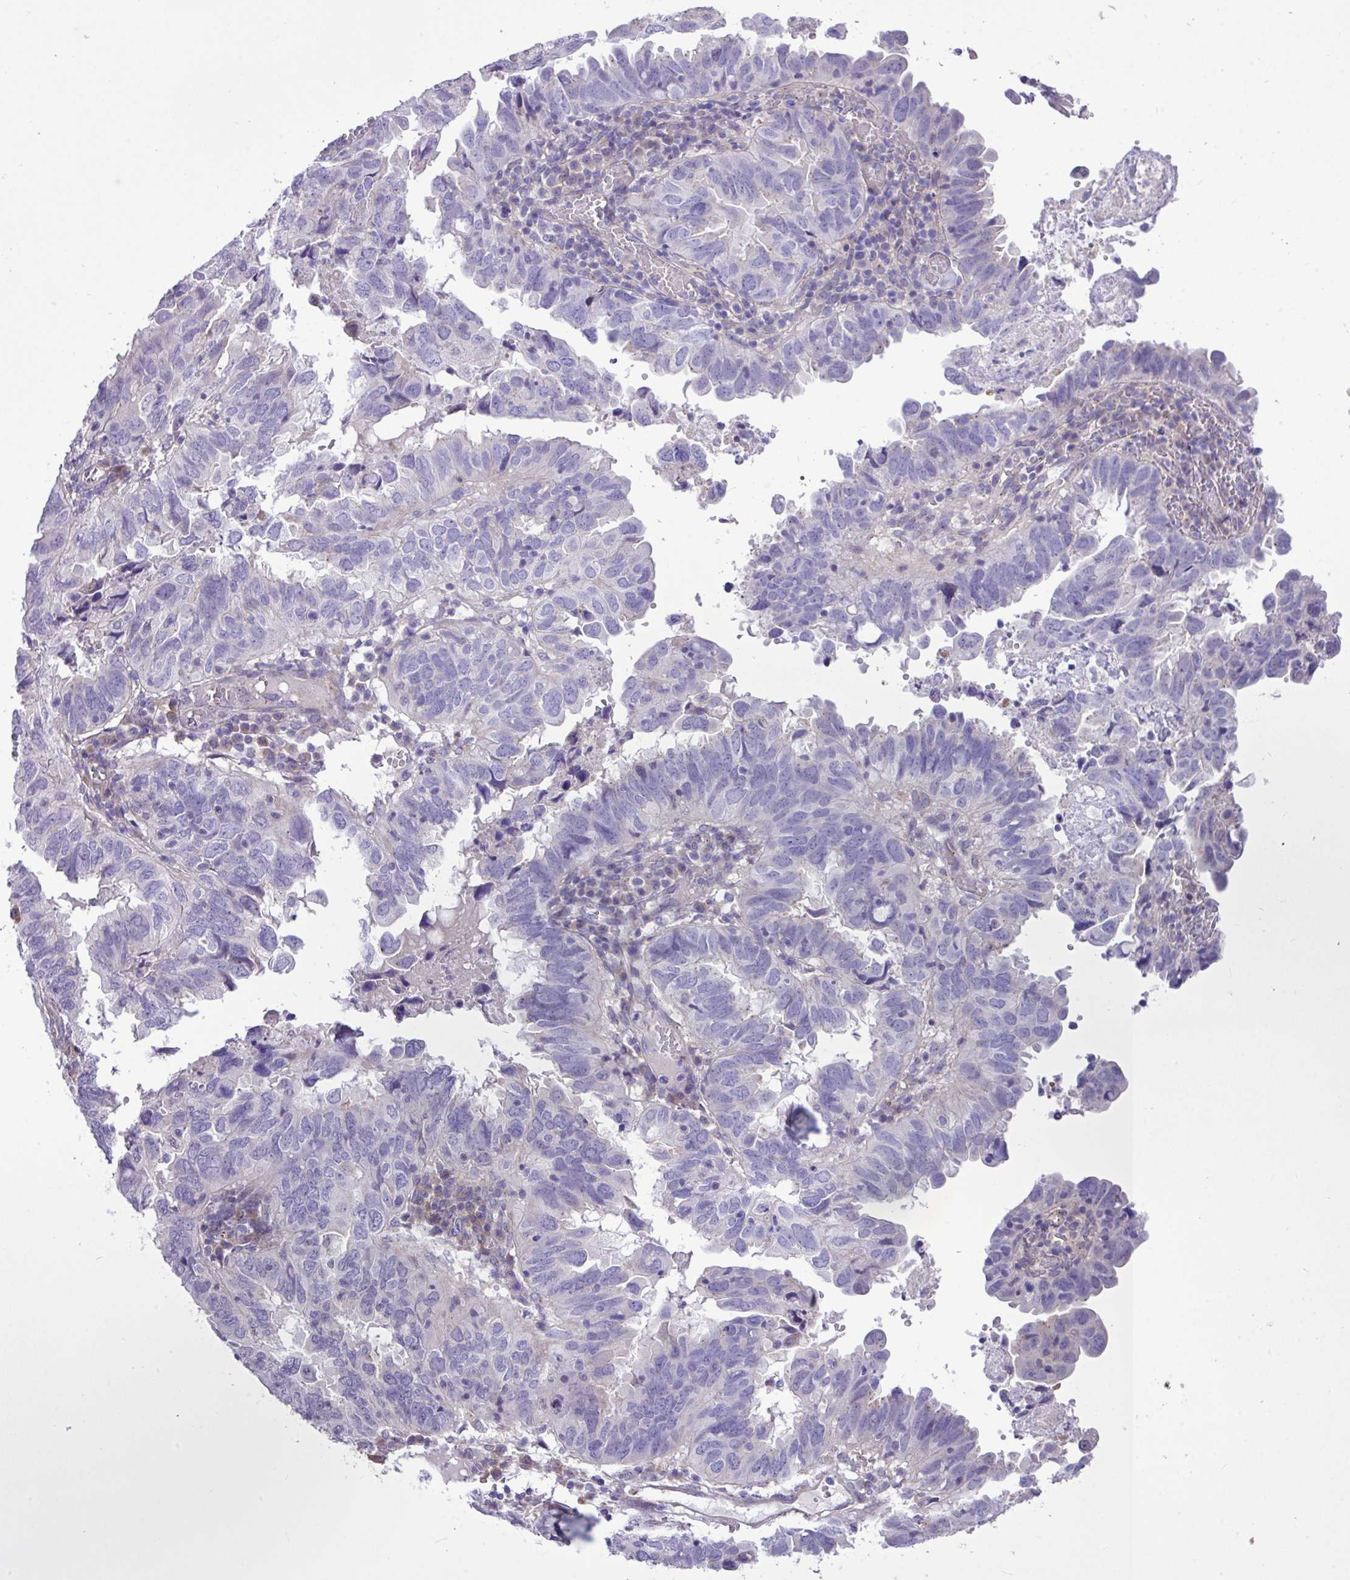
{"staining": {"intensity": "negative", "quantity": "none", "location": "none"}, "tissue": "endometrial cancer", "cell_type": "Tumor cells", "image_type": "cancer", "snomed": [{"axis": "morphology", "description": "Adenocarcinoma, NOS"}, {"axis": "topography", "description": "Uterus"}], "caption": "An image of human endometrial adenocarcinoma is negative for staining in tumor cells. Brightfield microscopy of immunohistochemistry (IHC) stained with DAB (brown) and hematoxylin (blue), captured at high magnification.", "gene": "SPINK8", "patient": {"sex": "female", "age": 77}}